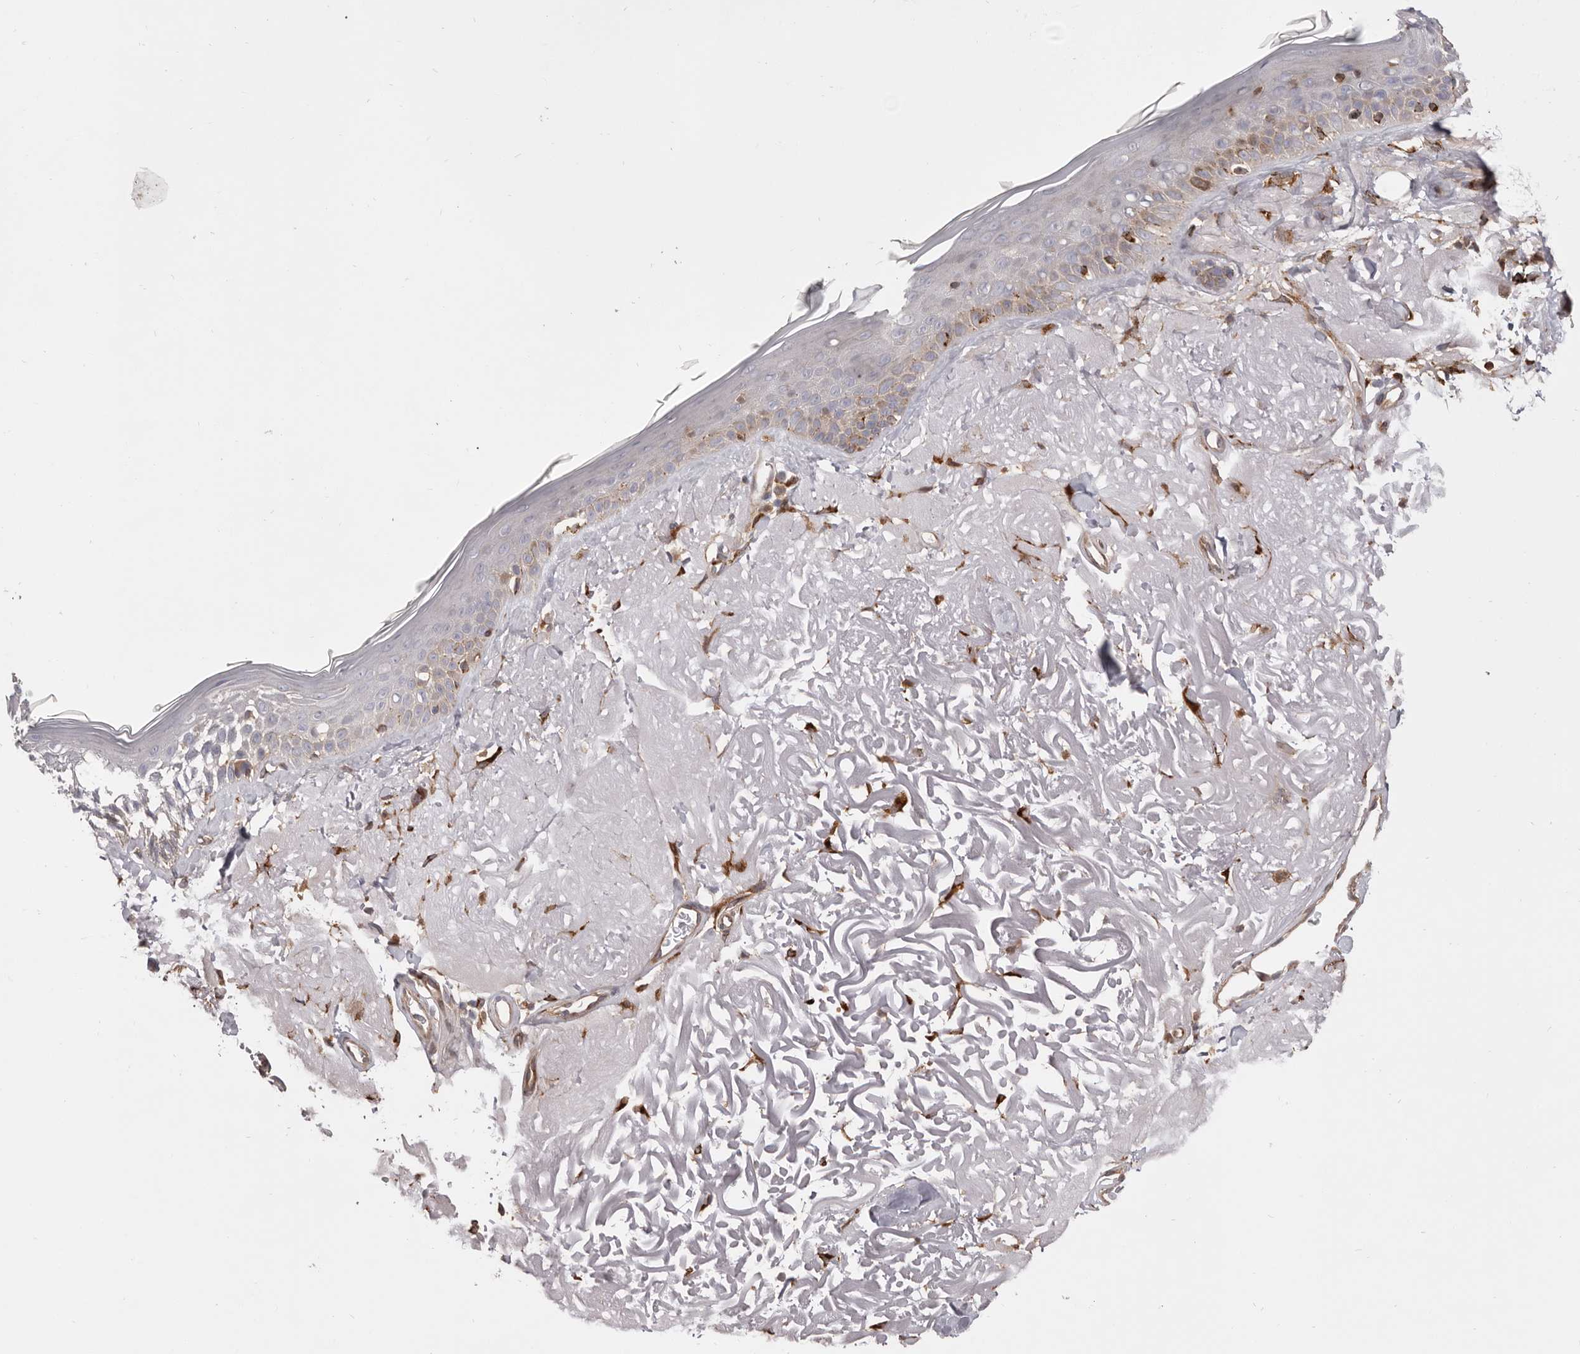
{"staining": {"intensity": "strong", "quantity": ">75%", "location": "cytoplasmic/membranous"}, "tissue": "skin", "cell_type": "Fibroblasts", "image_type": "normal", "snomed": [{"axis": "morphology", "description": "Normal tissue, NOS"}, {"axis": "topography", "description": "Skin"}, {"axis": "topography", "description": "Skeletal muscle"}], "caption": "Strong cytoplasmic/membranous expression for a protein is present in about >75% of fibroblasts of normal skin using immunohistochemistry (IHC).", "gene": "WDTC1", "patient": {"sex": "male", "age": 83}}